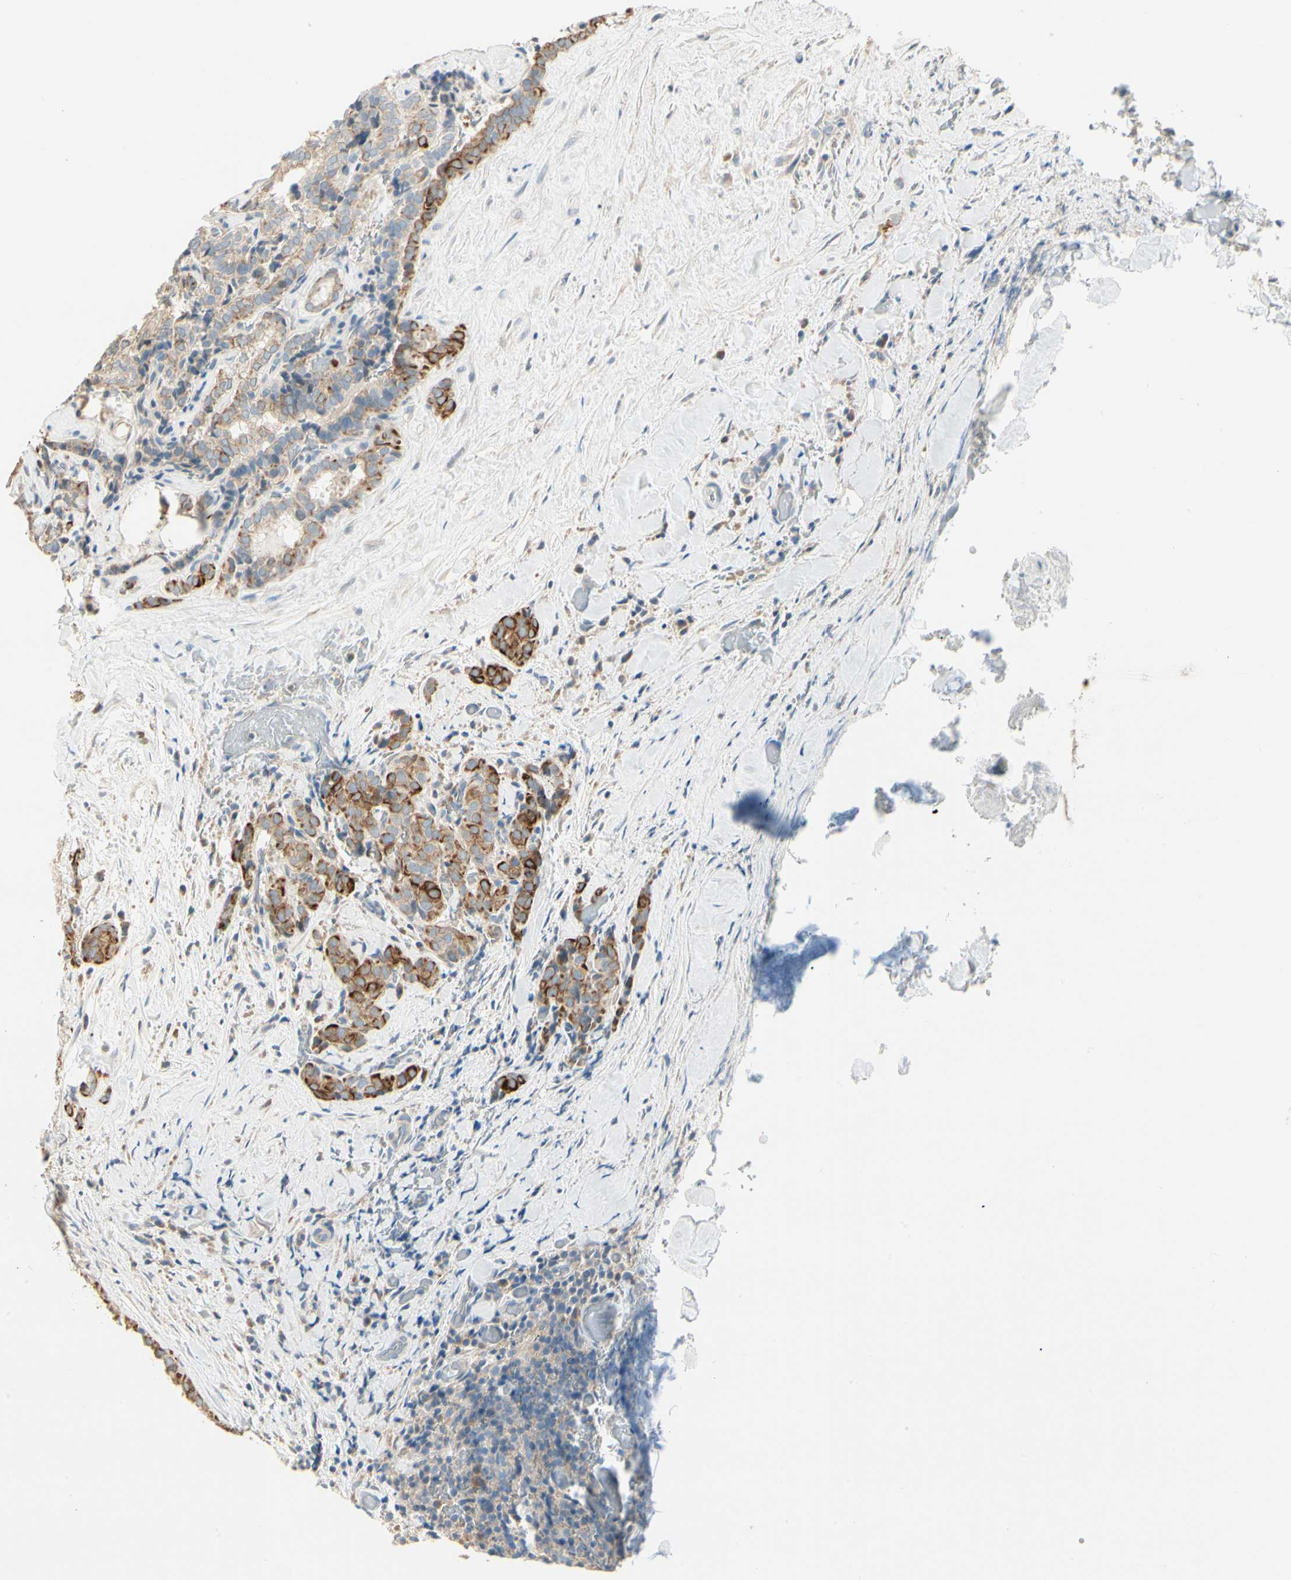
{"staining": {"intensity": "strong", "quantity": "25%-75%", "location": "cytoplasmic/membranous"}, "tissue": "thyroid cancer", "cell_type": "Tumor cells", "image_type": "cancer", "snomed": [{"axis": "morphology", "description": "Normal tissue, NOS"}, {"axis": "morphology", "description": "Papillary adenocarcinoma, NOS"}, {"axis": "topography", "description": "Thyroid gland"}], "caption": "This photomicrograph demonstrates immunohistochemistry (IHC) staining of thyroid papillary adenocarcinoma, with high strong cytoplasmic/membranous positivity in approximately 25%-75% of tumor cells.", "gene": "DUSP12", "patient": {"sex": "female", "age": 30}}